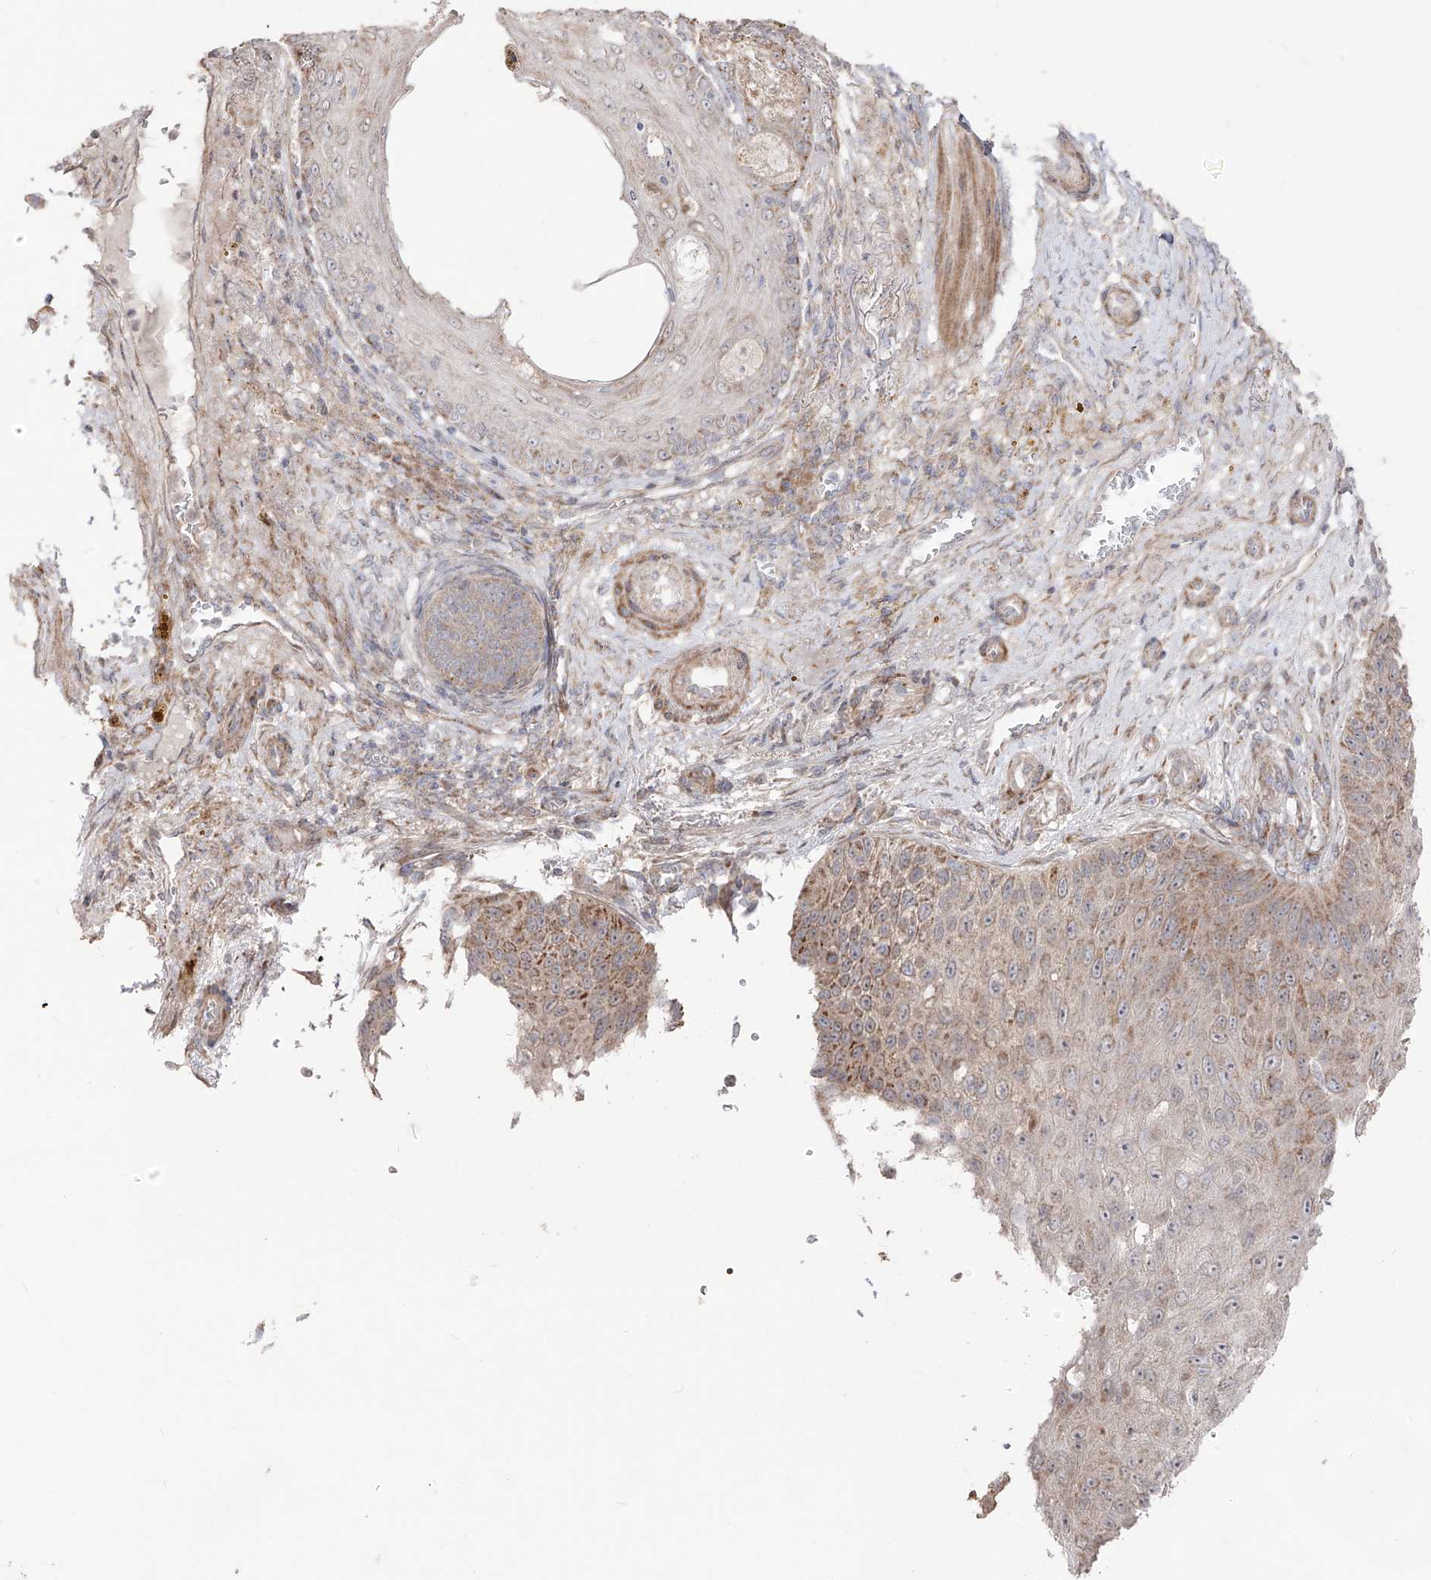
{"staining": {"intensity": "moderate", "quantity": "25%-75%", "location": "cytoplasmic/membranous"}, "tissue": "skin cancer", "cell_type": "Tumor cells", "image_type": "cancer", "snomed": [{"axis": "morphology", "description": "Squamous cell carcinoma, NOS"}, {"axis": "topography", "description": "Skin"}], "caption": "Protein expression analysis of human skin cancer reveals moderate cytoplasmic/membranous expression in about 25%-75% of tumor cells.", "gene": "YKT6", "patient": {"sex": "female", "age": 88}}